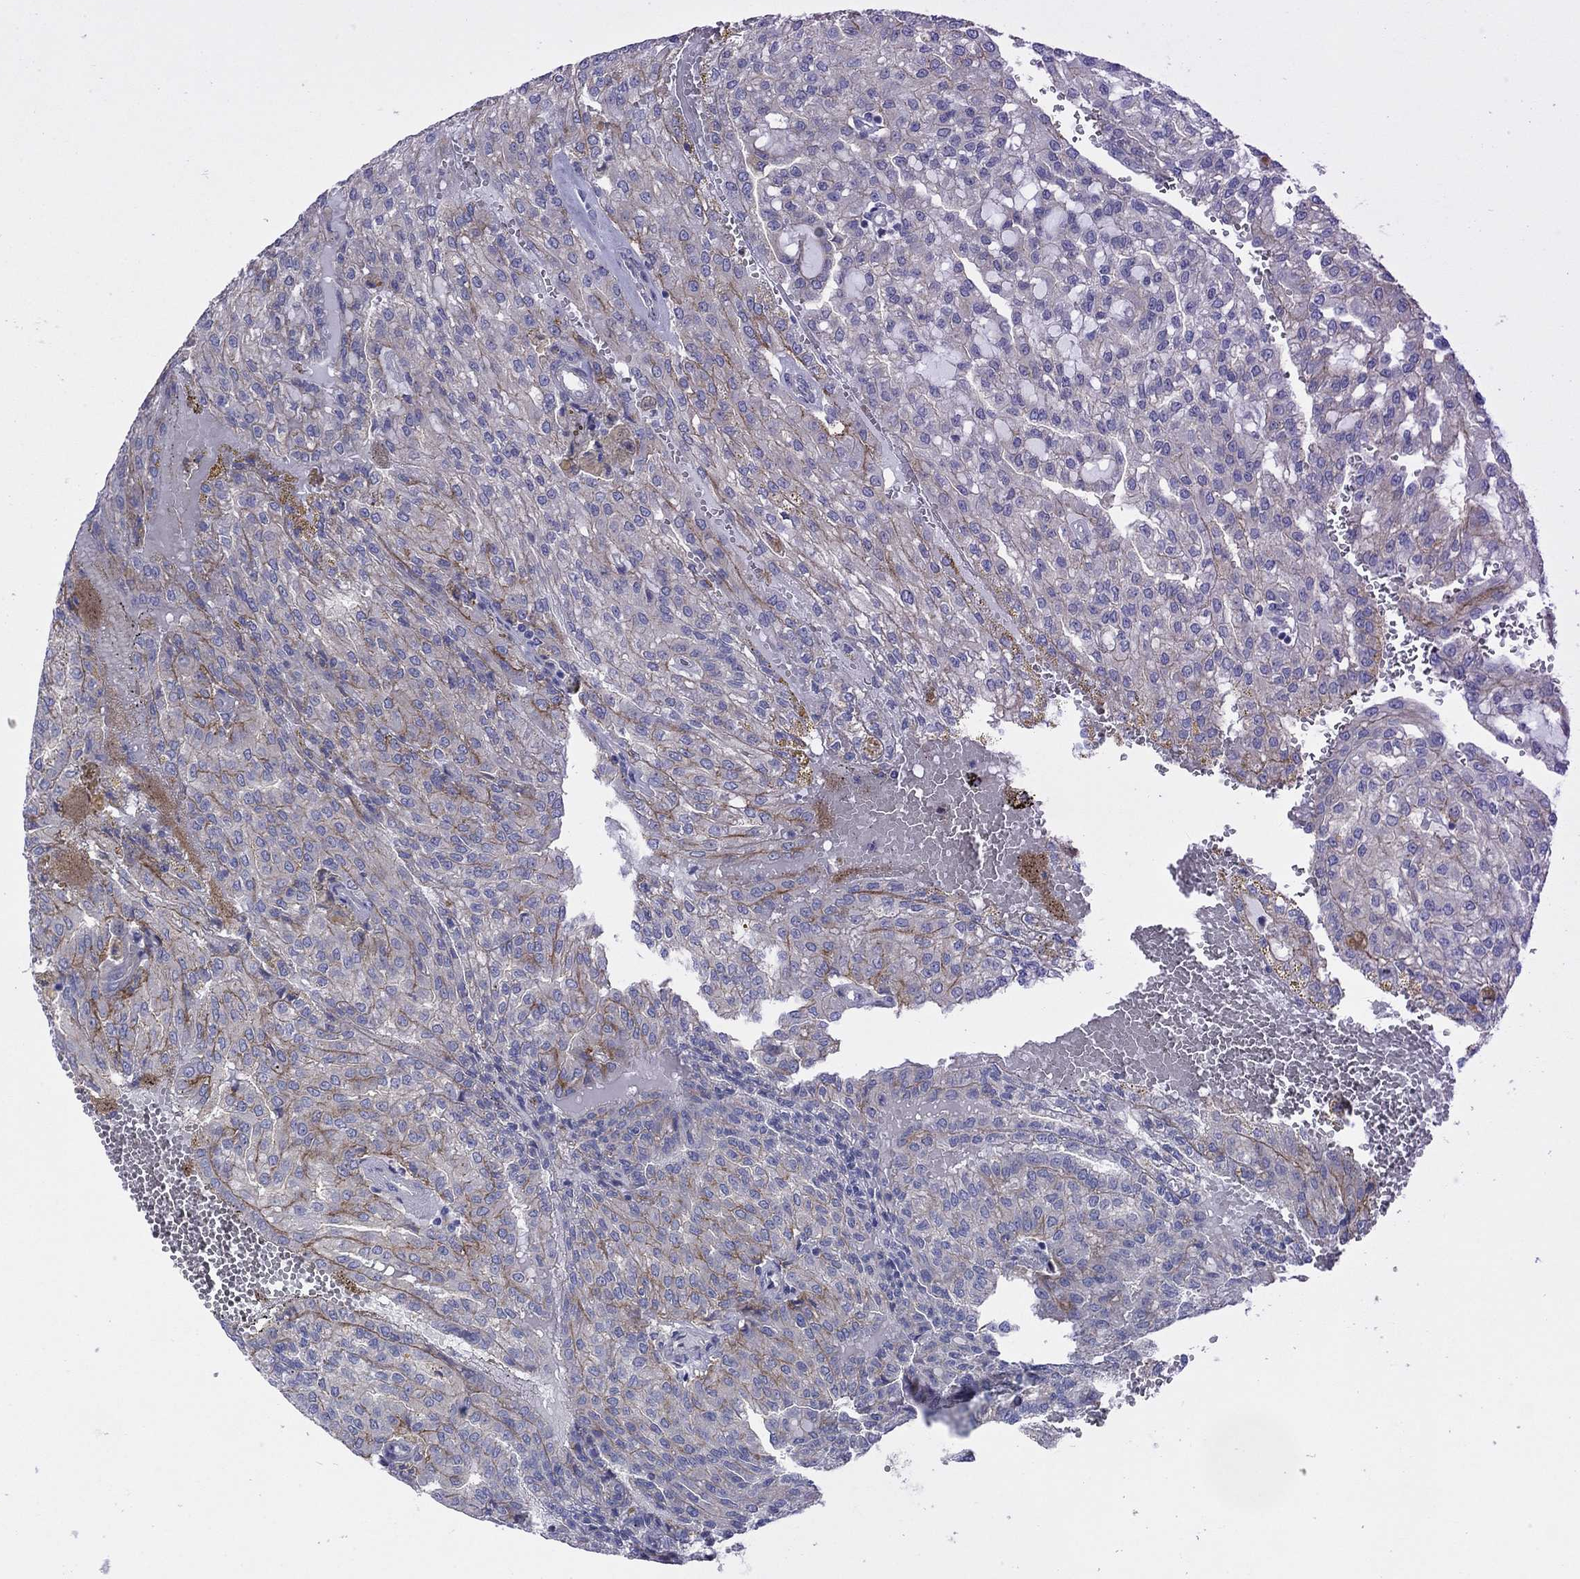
{"staining": {"intensity": "moderate", "quantity": "<25%", "location": "cytoplasmic/membranous"}, "tissue": "renal cancer", "cell_type": "Tumor cells", "image_type": "cancer", "snomed": [{"axis": "morphology", "description": "Adenocarcinoma, NOS"}, {"axis": "topography", "description": "Kidney"}], "caption": "Immunohistochemistry (DAB (3,3'-diaminobenzidine)) staining of renal cancer (adenocarcinoma) reveals moderate cytoplasmic/membranous protein positivity in about <25% of tumor cells. (IHC, brightfield microscopy, high magnification).", "gene": "TPRN", "patient": {"sex": "male", "age": 63}}